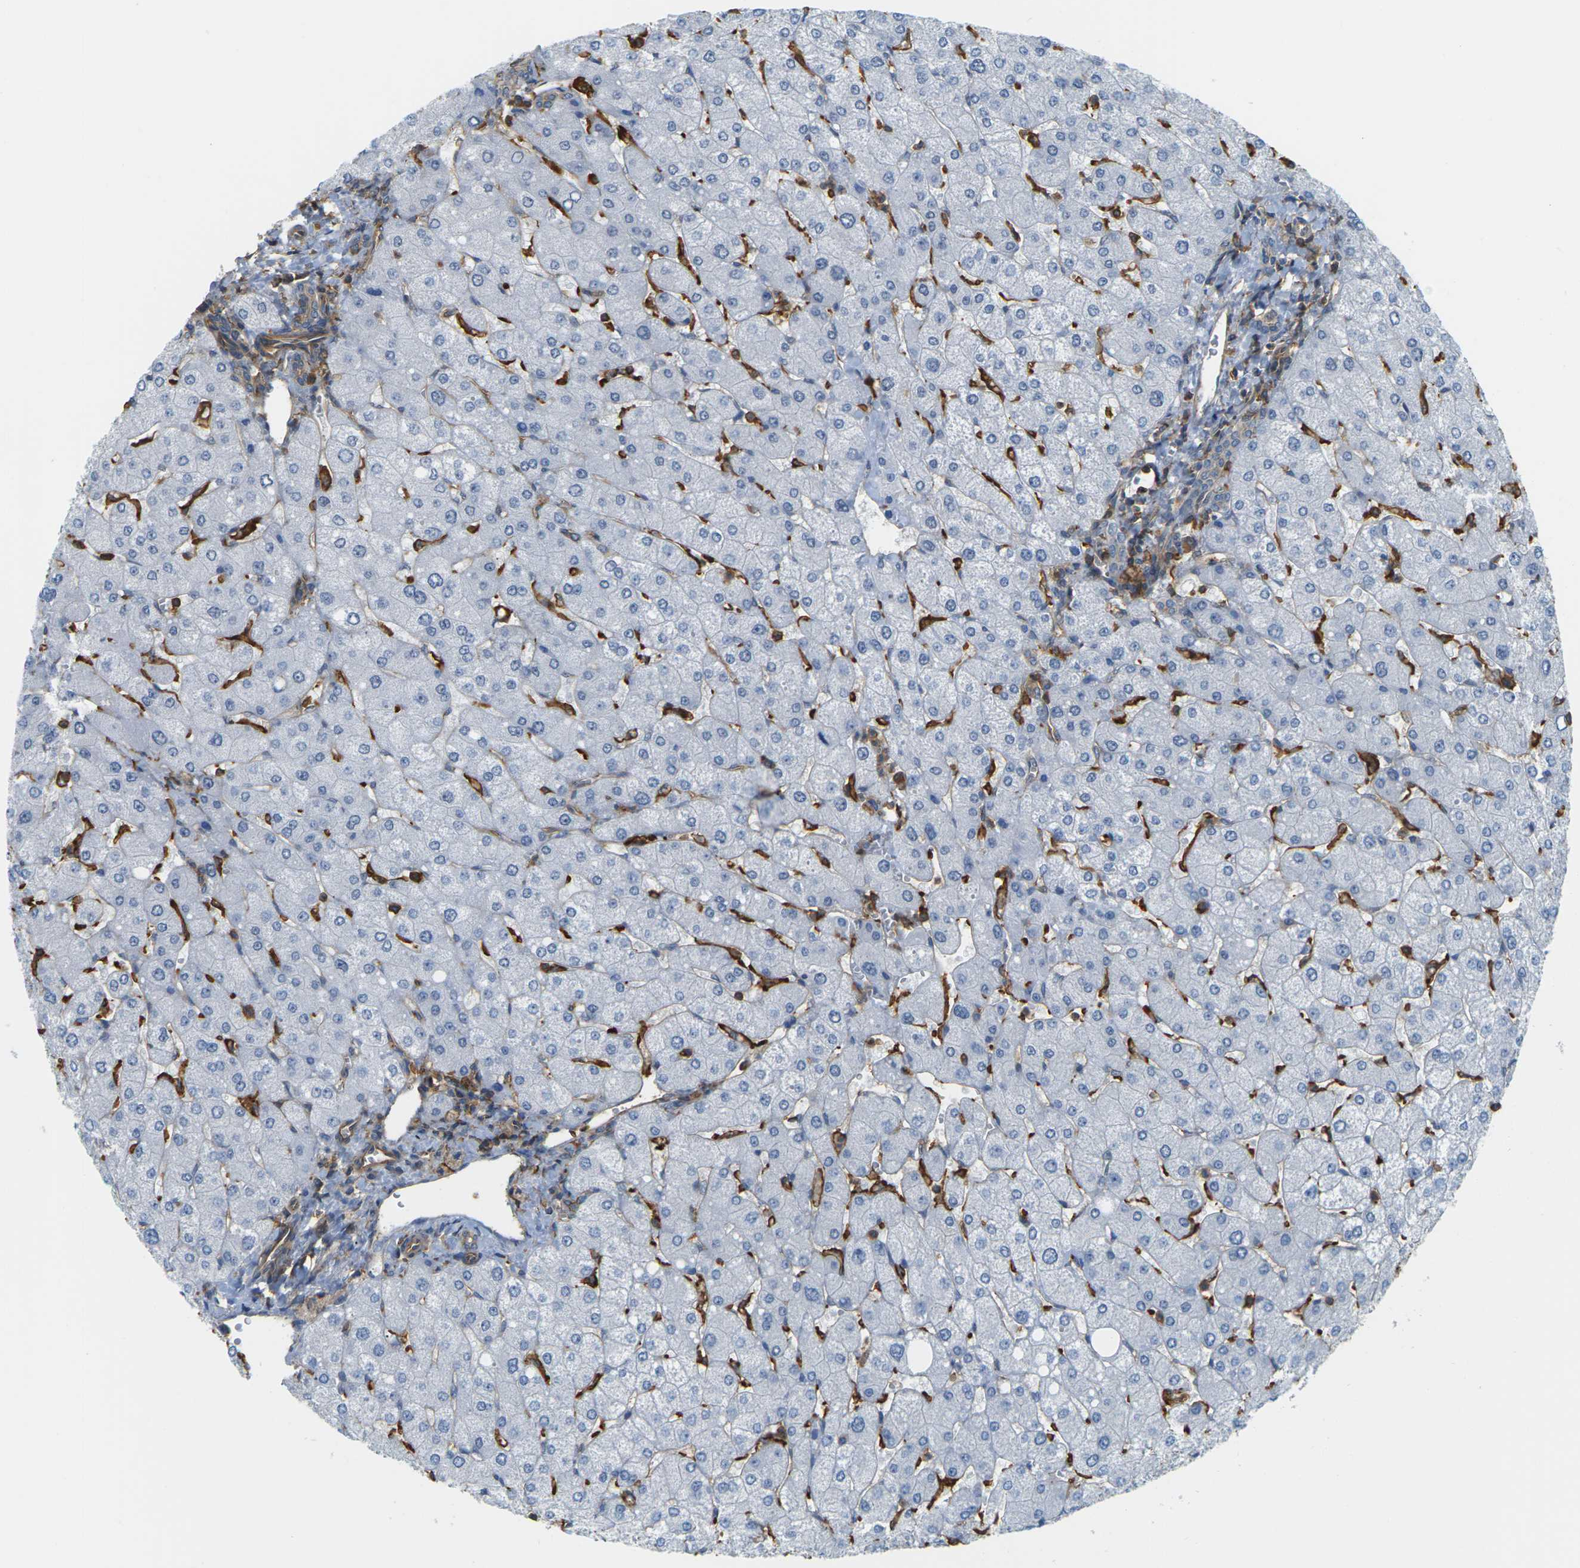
{"staining": {"intensity": "moderate", "quantity": ">75%", "location": "cytoplasmic/membranous"}, "tissue": "liver", "cell_type": "Cholangiocytes", "image_type": "normal", "snomed": [{"axis": "morphology", "description": "Normal tissue, NOS"}, {"axis": "topography", "description": "Liver"}], "caption": "A brown stain shows moderate cytoplasmic/membranous expression of a protein in cholangiocytes of normal liver.", "gene": "IQGAP1", "patient": {"sex": "male", "age": 55}}